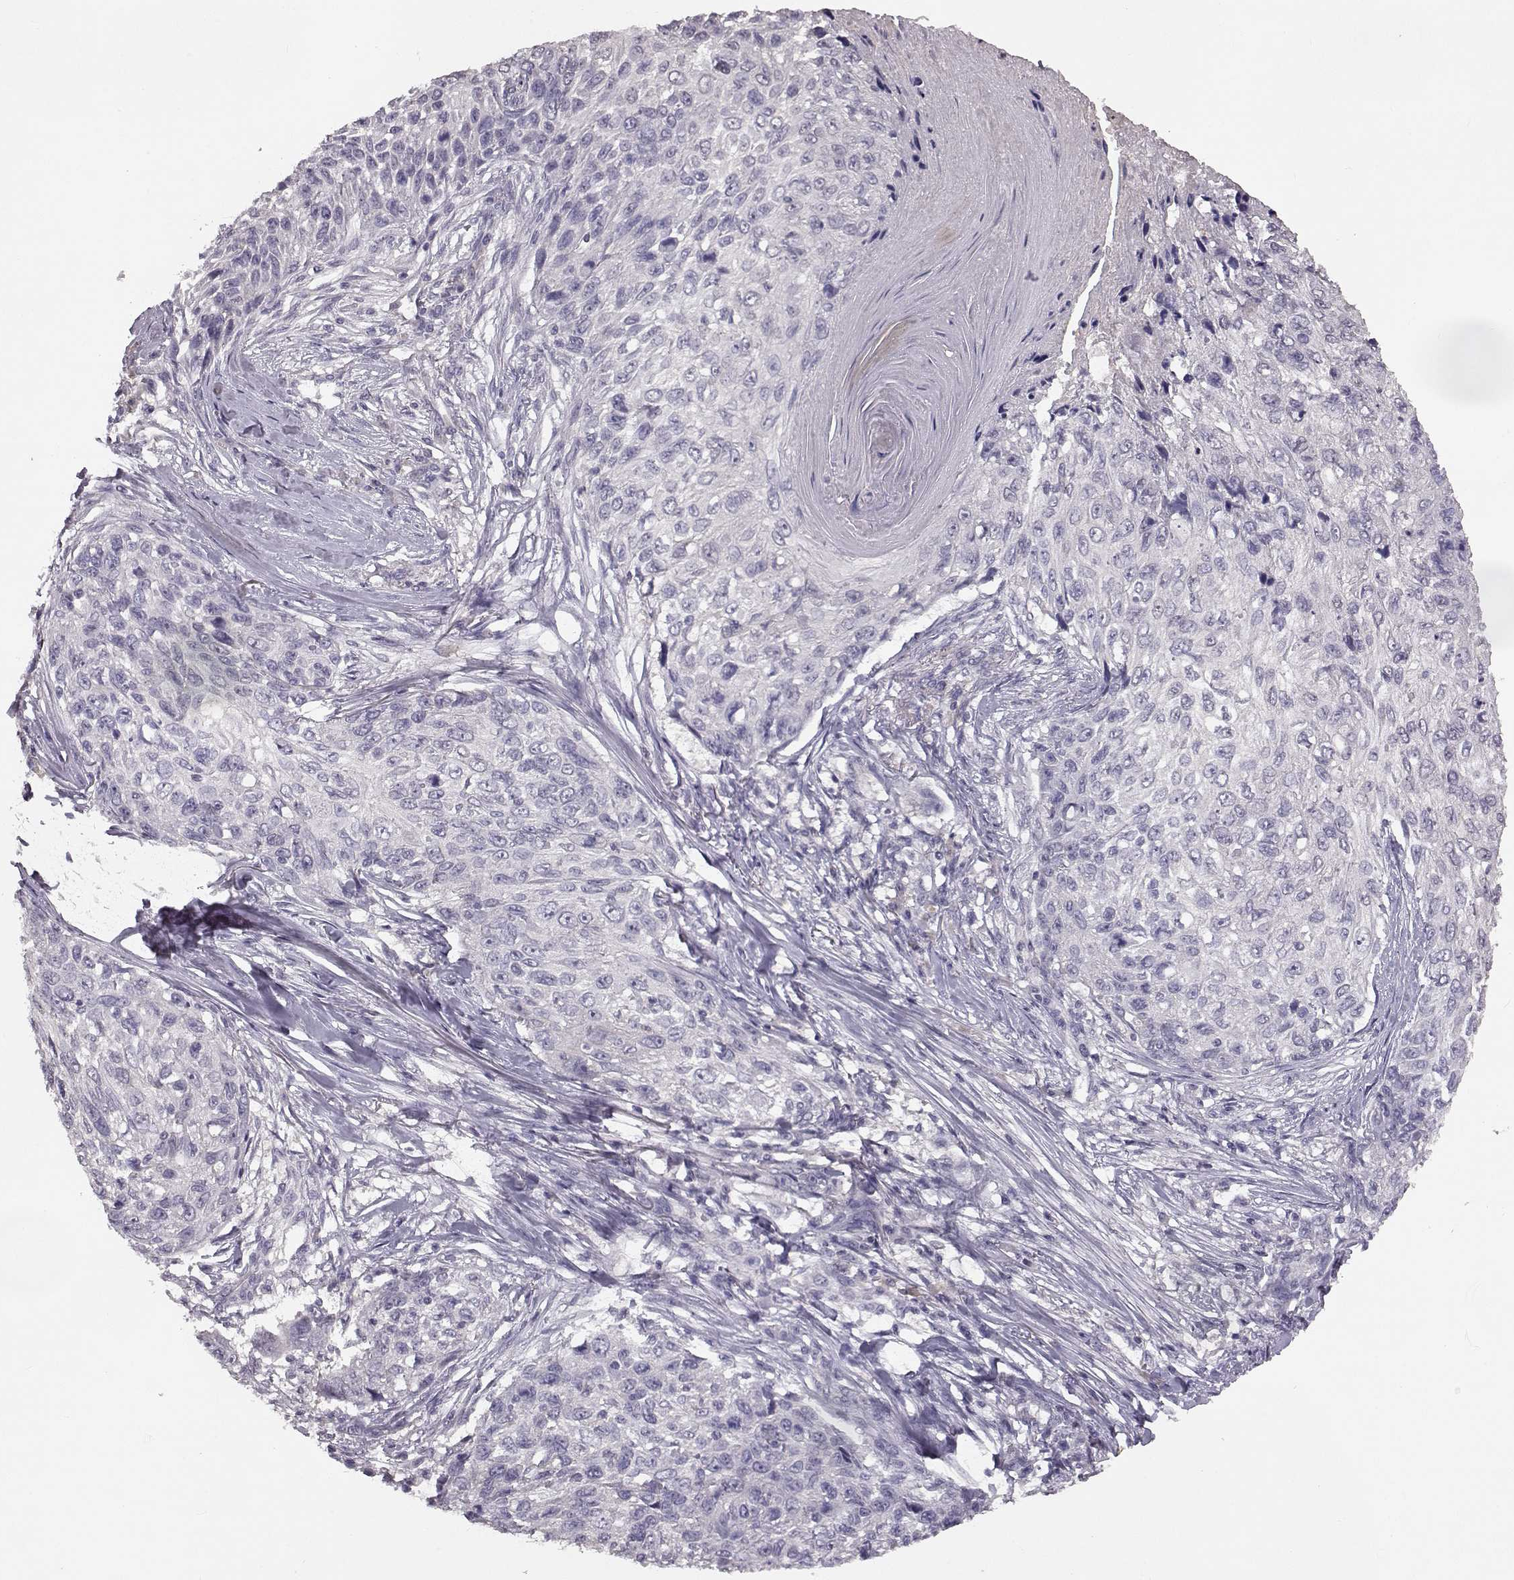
{"staining": {"intensity": "negative", "quantity": "none", "location": "none"}, "tissue": "skin cancer", "cell_type": "Tumor cells", "image_type": "cancer", "snomed": [{"axis": "morphology", "description": "Squamous cell carcinoma, NOS"}, {"axis": "topography", "description": "Skin"}], "caption": "This is an immunohistochemistry image of squamous cell carcinoma (skin). There is no positivity in tumor cells.", "gene": "SPAG17", "patient": {"sex": "male", "age": 92}}